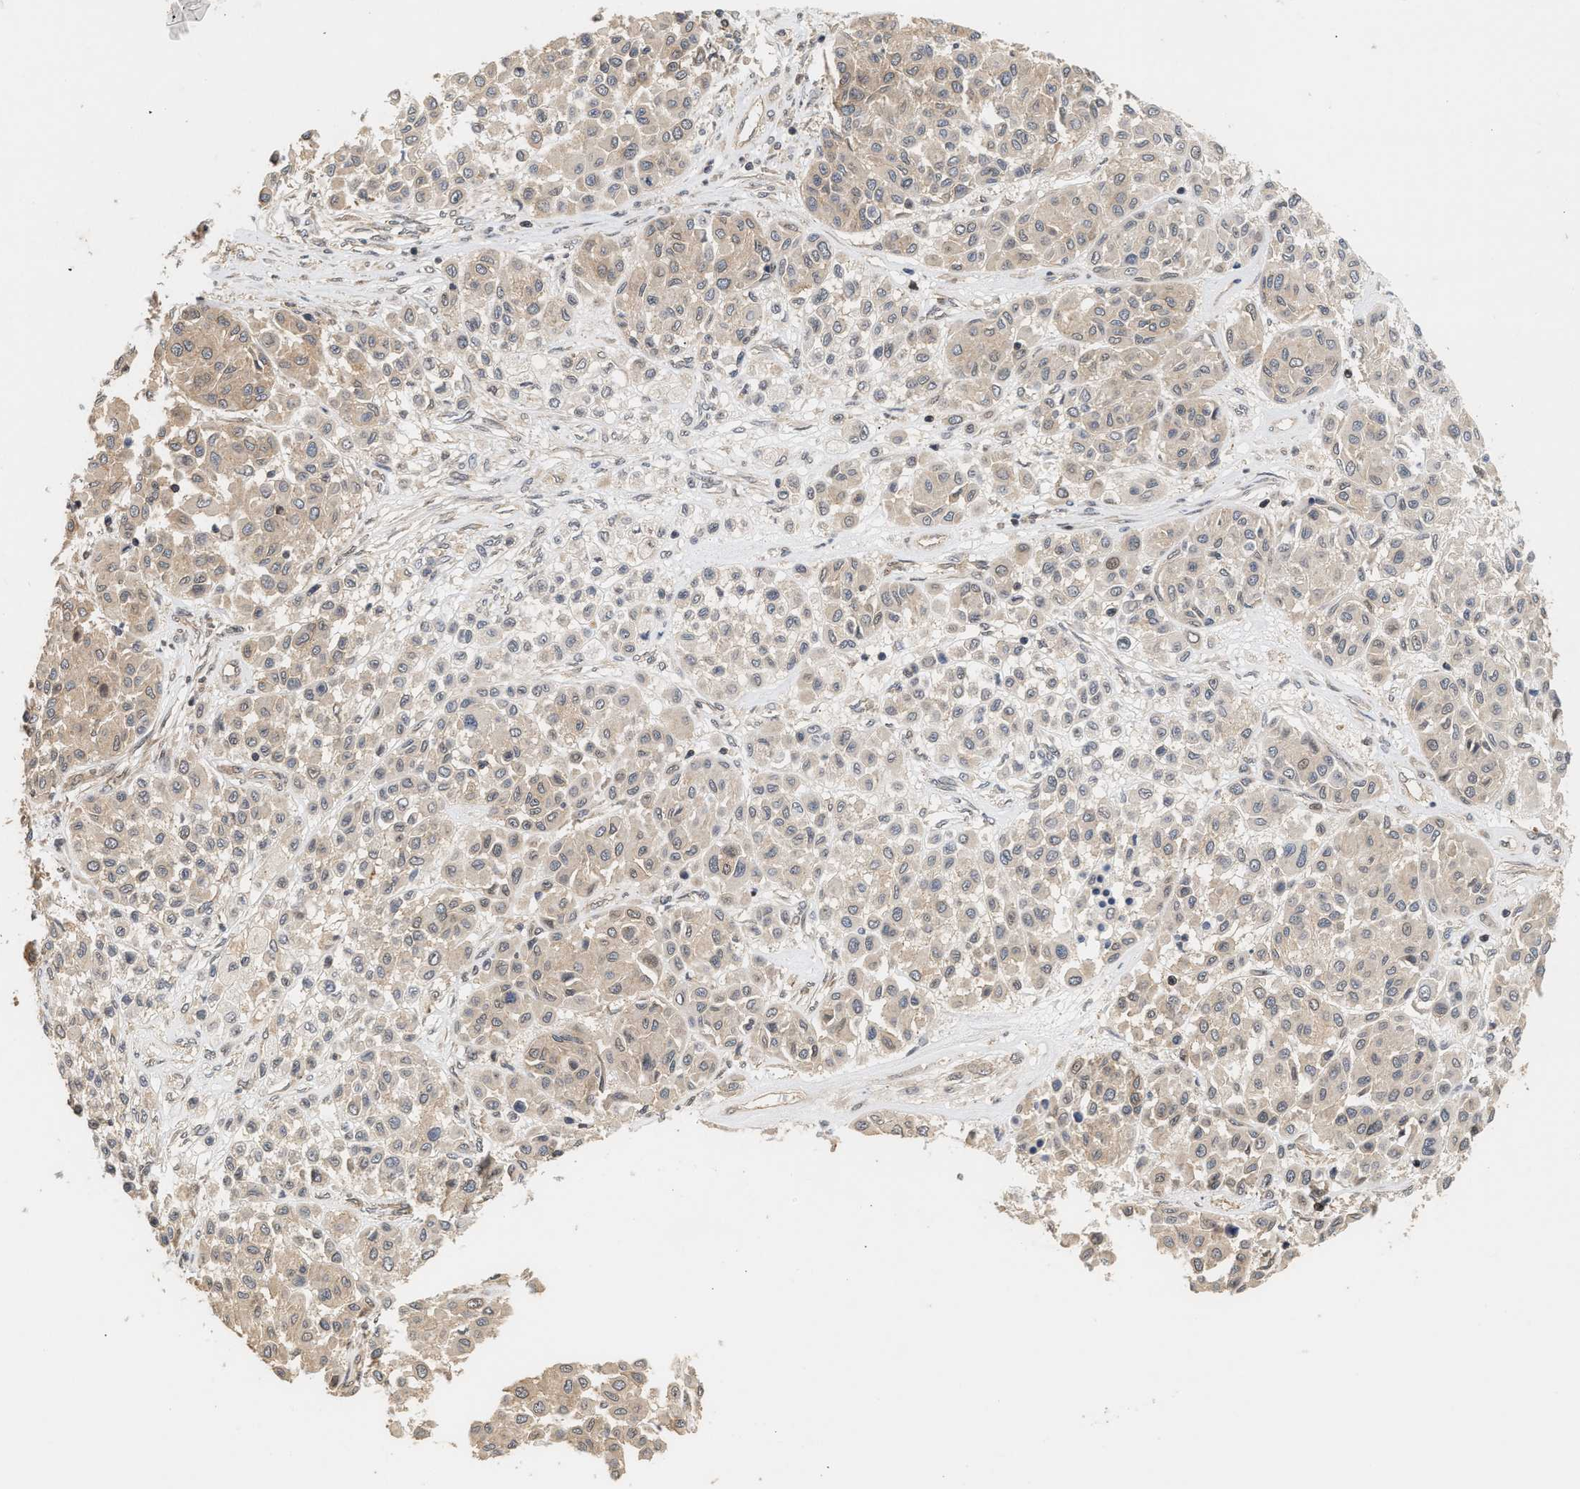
{"staining": {"intensity": "weak", "quantity": ">75%", "location": "cytoplasmic/membranous"}, "tissue": "melanoma", "cell_type": "Tumor cells", "image_type": "cancer", "snomed": [{"axis": "morphology", "description": "Malignant melanoma, Metastatic site"}, {"axis": "topography", "description": "Soft tissue"}], "caption": "An IHC image of tumor tissue is shown. Protein staining in brown shows weak cytoplasmic/membranous positivity in malignant melanoma (metastatic site) within tumor cells.", "gene": "ABHD5", "patient": {"sex": "male", "age": 41}}